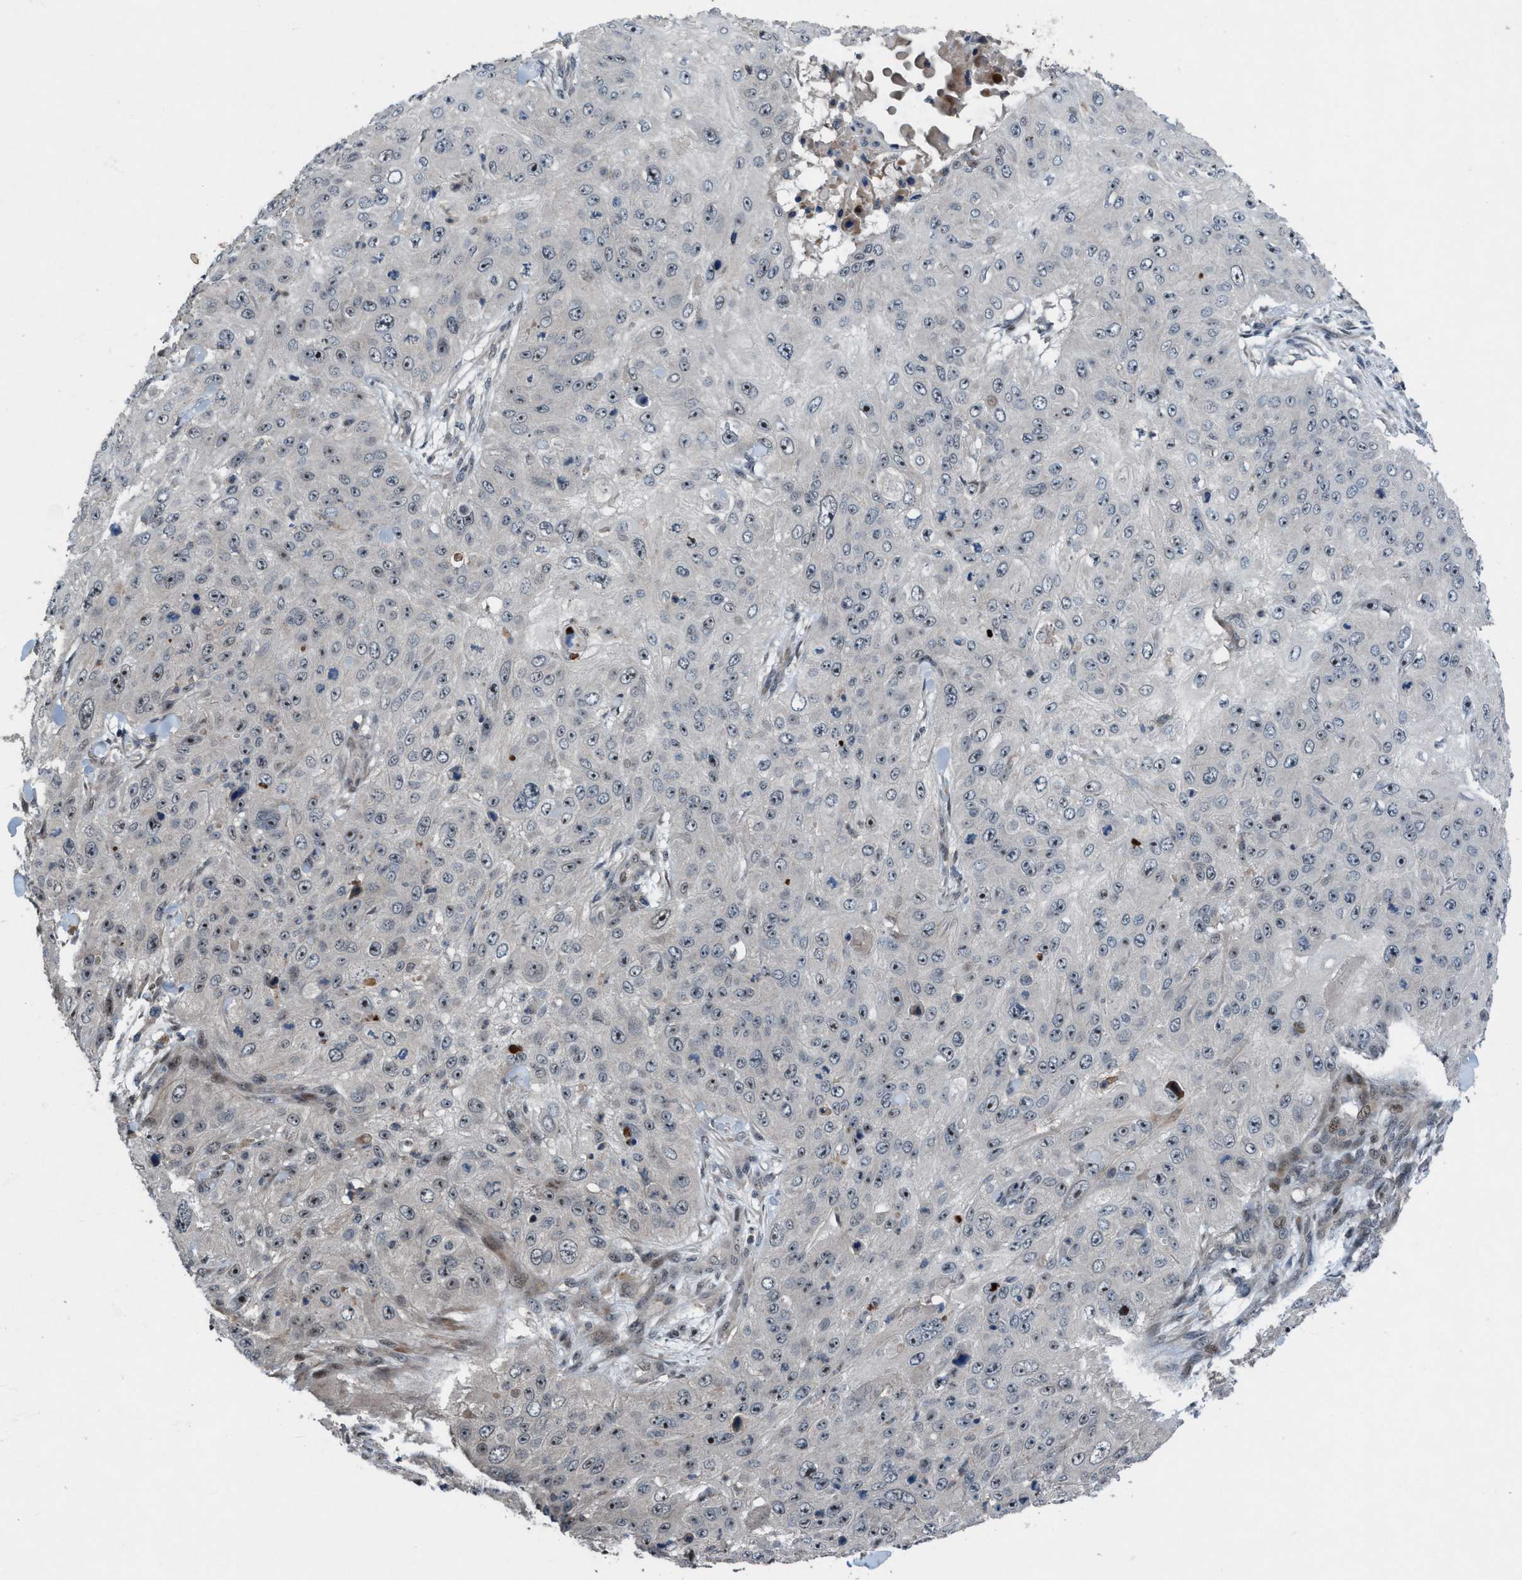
{"staining": {"intensity": "weak", "quantity": ">75%", "location": "nuclear"}, "tissue": "skin cancer", "cell_type": "Tumor cells", "image_type": "cancer", "snomed": [{"axis": "morphology", "description": "Squamous cell carcinoma, NOS"}, {"axis": "topography", "description": "Skin"}], "caption": "This is a micrograph of immunohistochemistry staining of skin cancer, which shows weak staining in the nuclear of tumor cells.", "gene": "NISCH", "patient": {"sex": "female", "age": 80}}